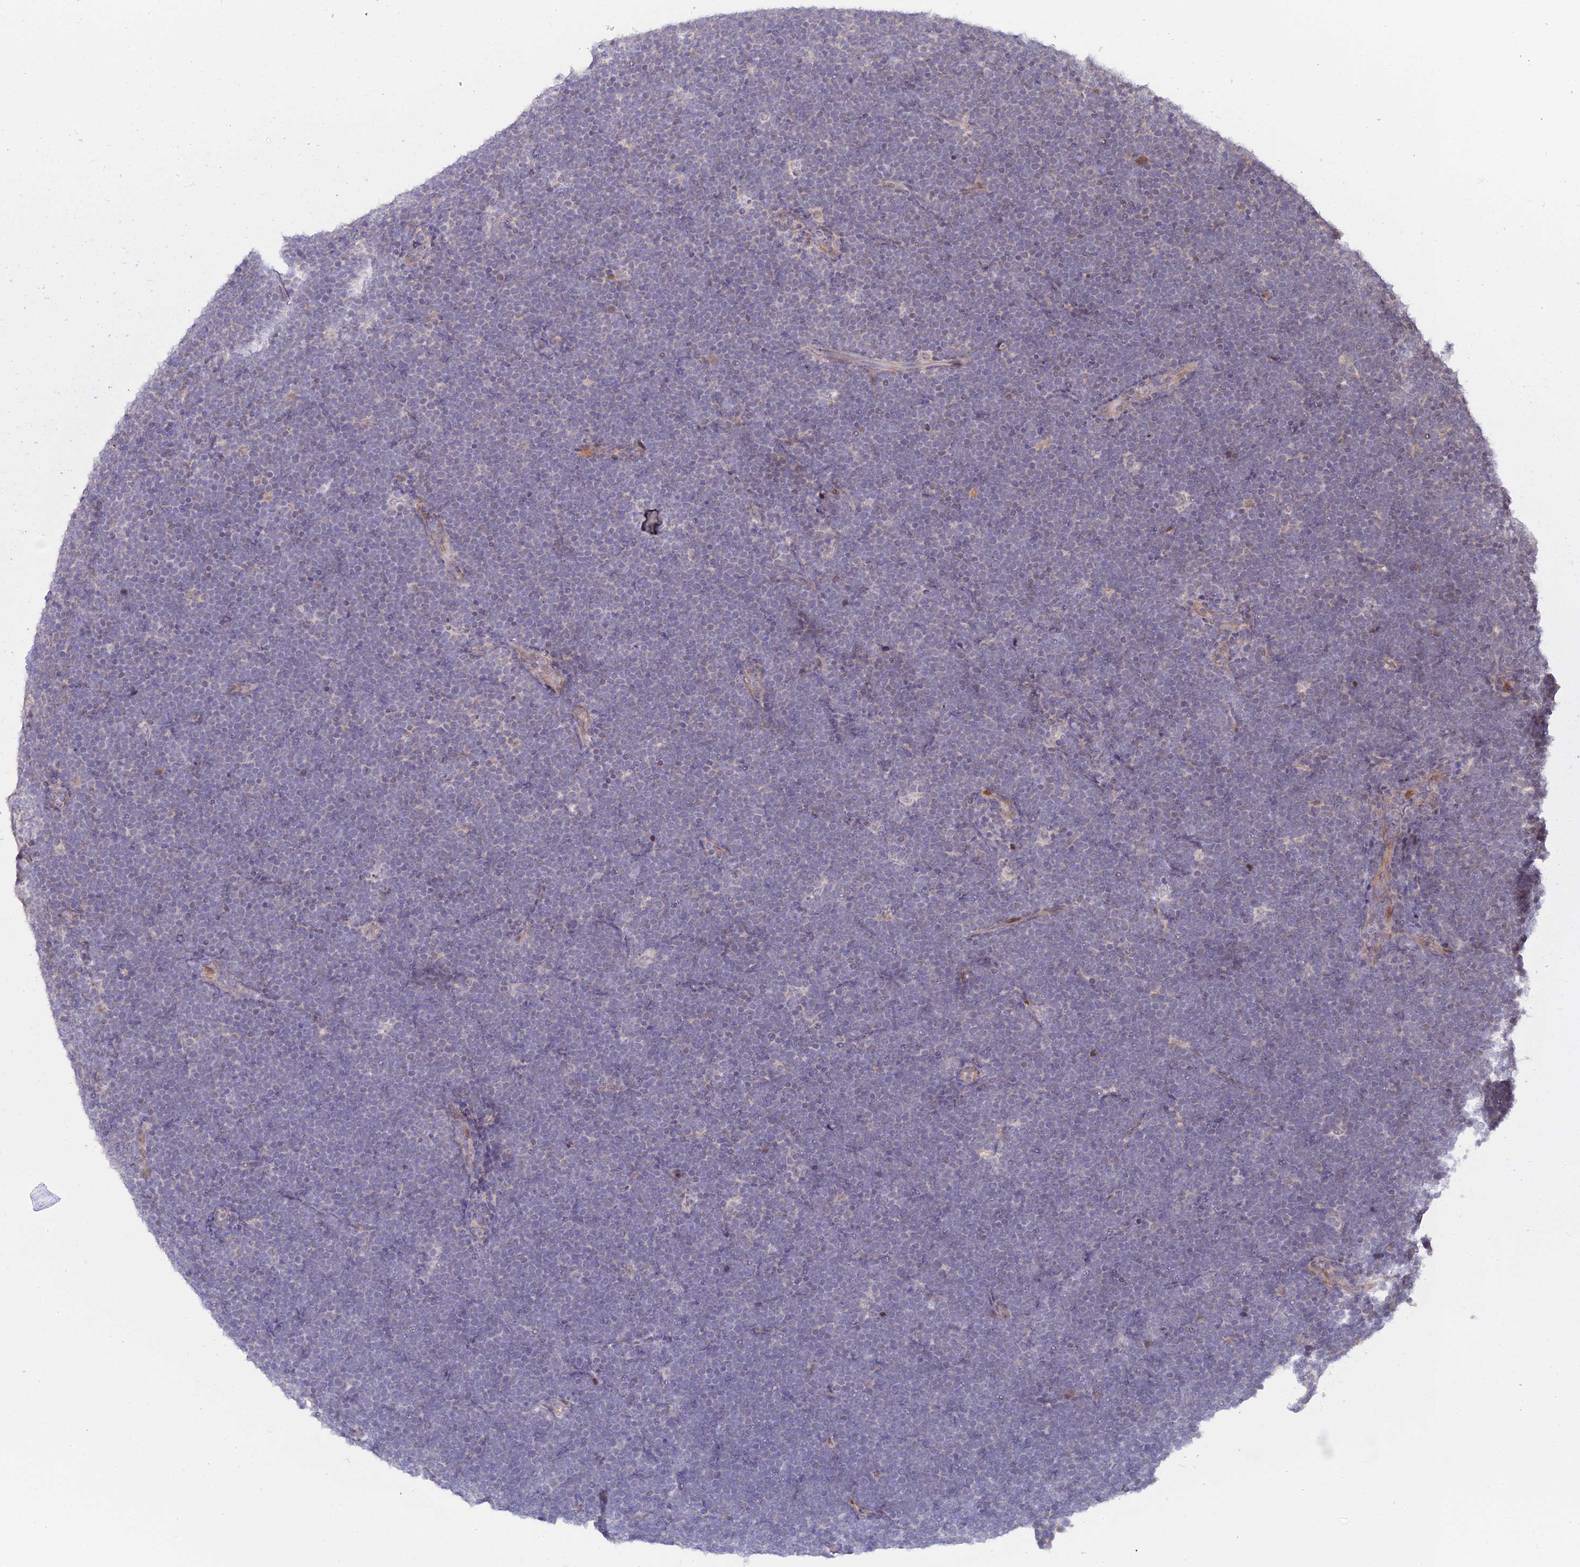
{"staining": {"intensity": "negative", "quantity": "none", "location": "none"}, "tissue": "lymphoma", "cell_type": "Tumor cells", "image_type": "cancer", "snomed": [{"axis": "morphology", "description": "Malignant lymphoma, non-Hodgkin's type, High grade"}, {"axis": "topography", "description": "Lymph node"}], "caption": "A high-resolution histopathology image shows immunohistochemistry staining of high-grade malignant lymphoma, non-Hodgkin's type, which displays no significant expression in tumor cells.", "gene": "GSKIP", "patient": {"sex": "male", "age": 13}}